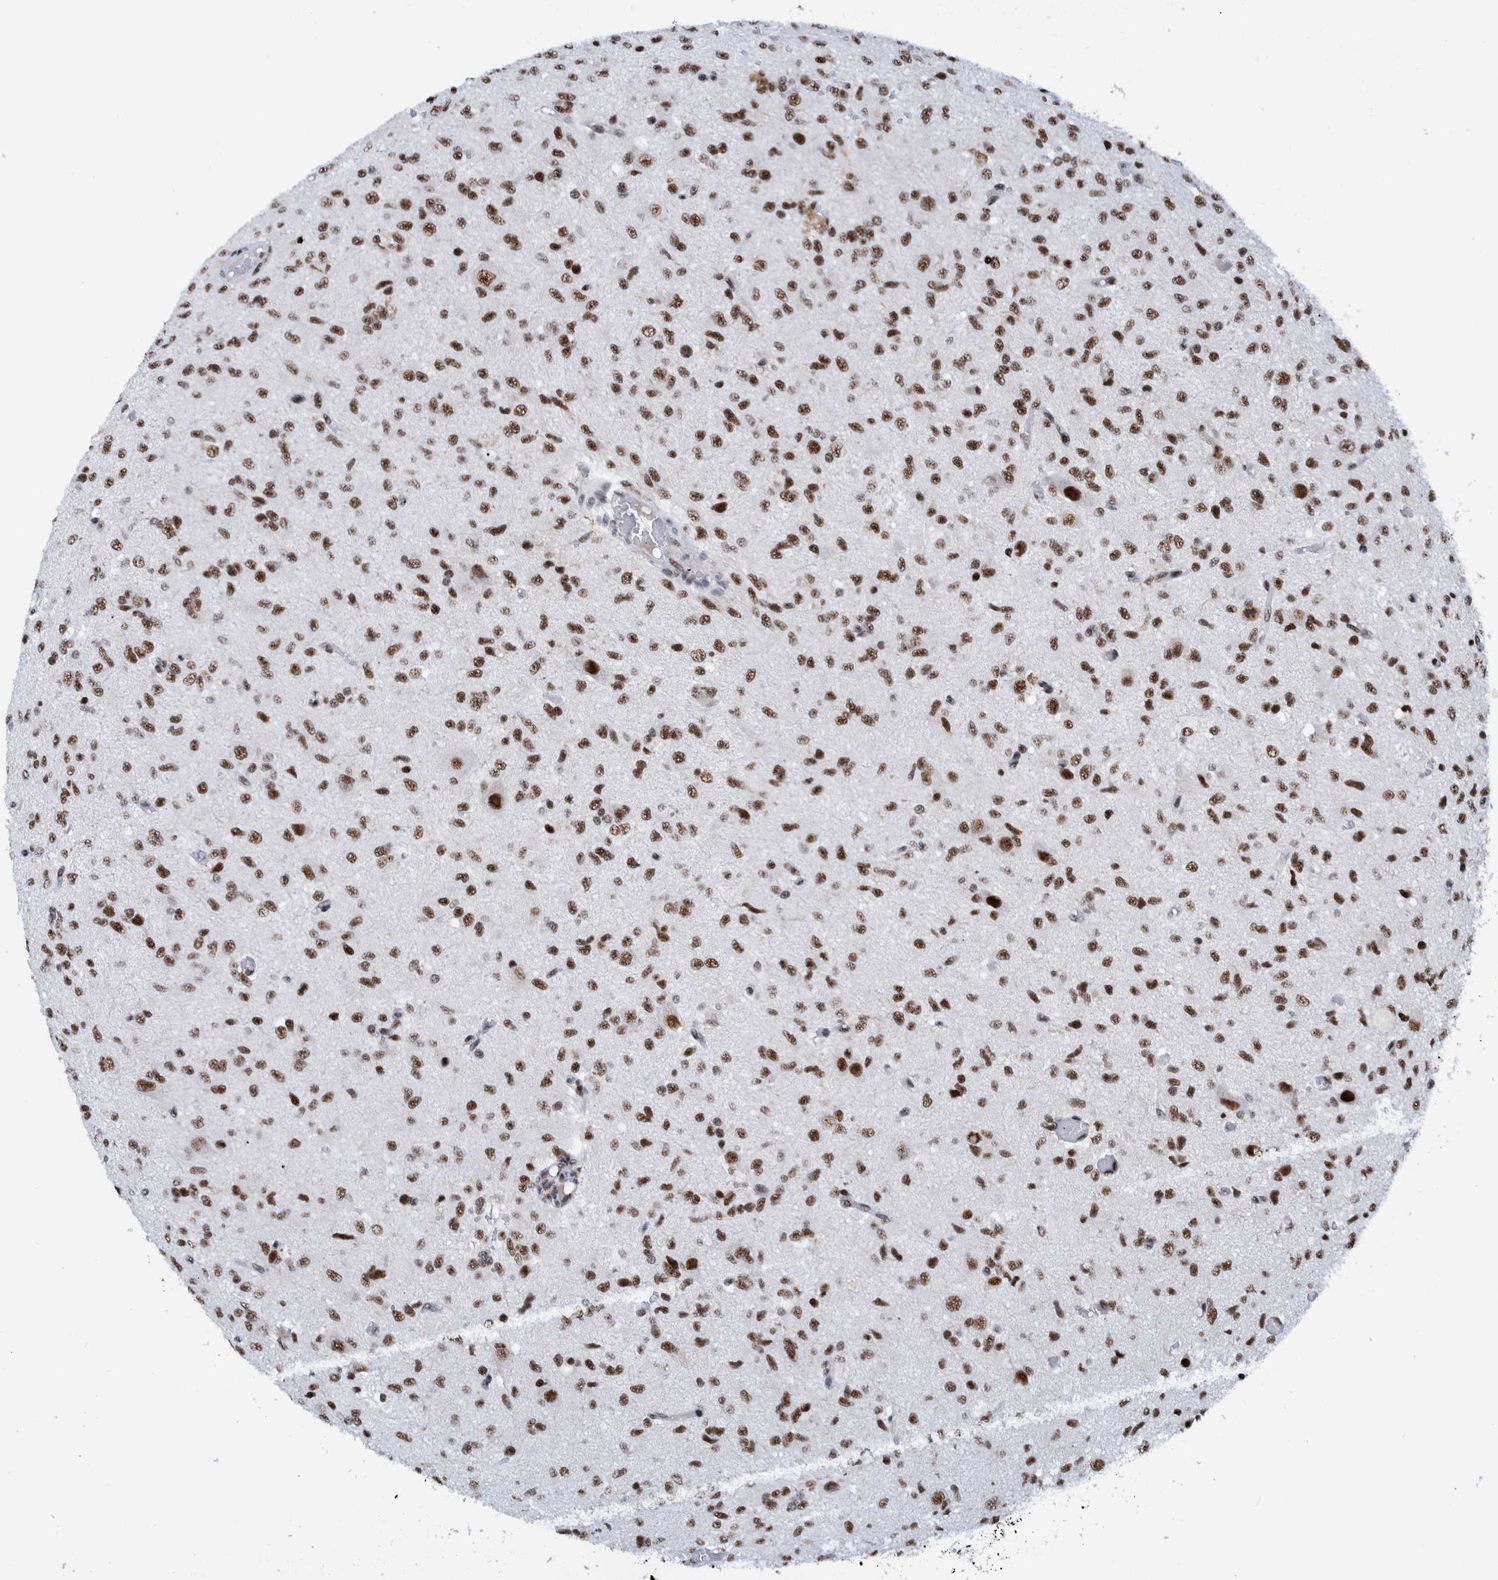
{"staining": {"intensity": "strong", "quantity": ">75%", "location": "nuclear"}, "tissue": "glioma", "cell_type": "Tumor cells", "image_type": "cancer", "snomed": [{"axis": "morphology", "description": "Glioma, malignant, High grade"}, {"axis": "topography", "description": "Brain"}], "caption": "The immunohistochemical stain shows strong nuclear expression in tumor cells of glioma tissue.", "gene": "EFTUD2", "patient": {"sex": "female", "age": 59}}